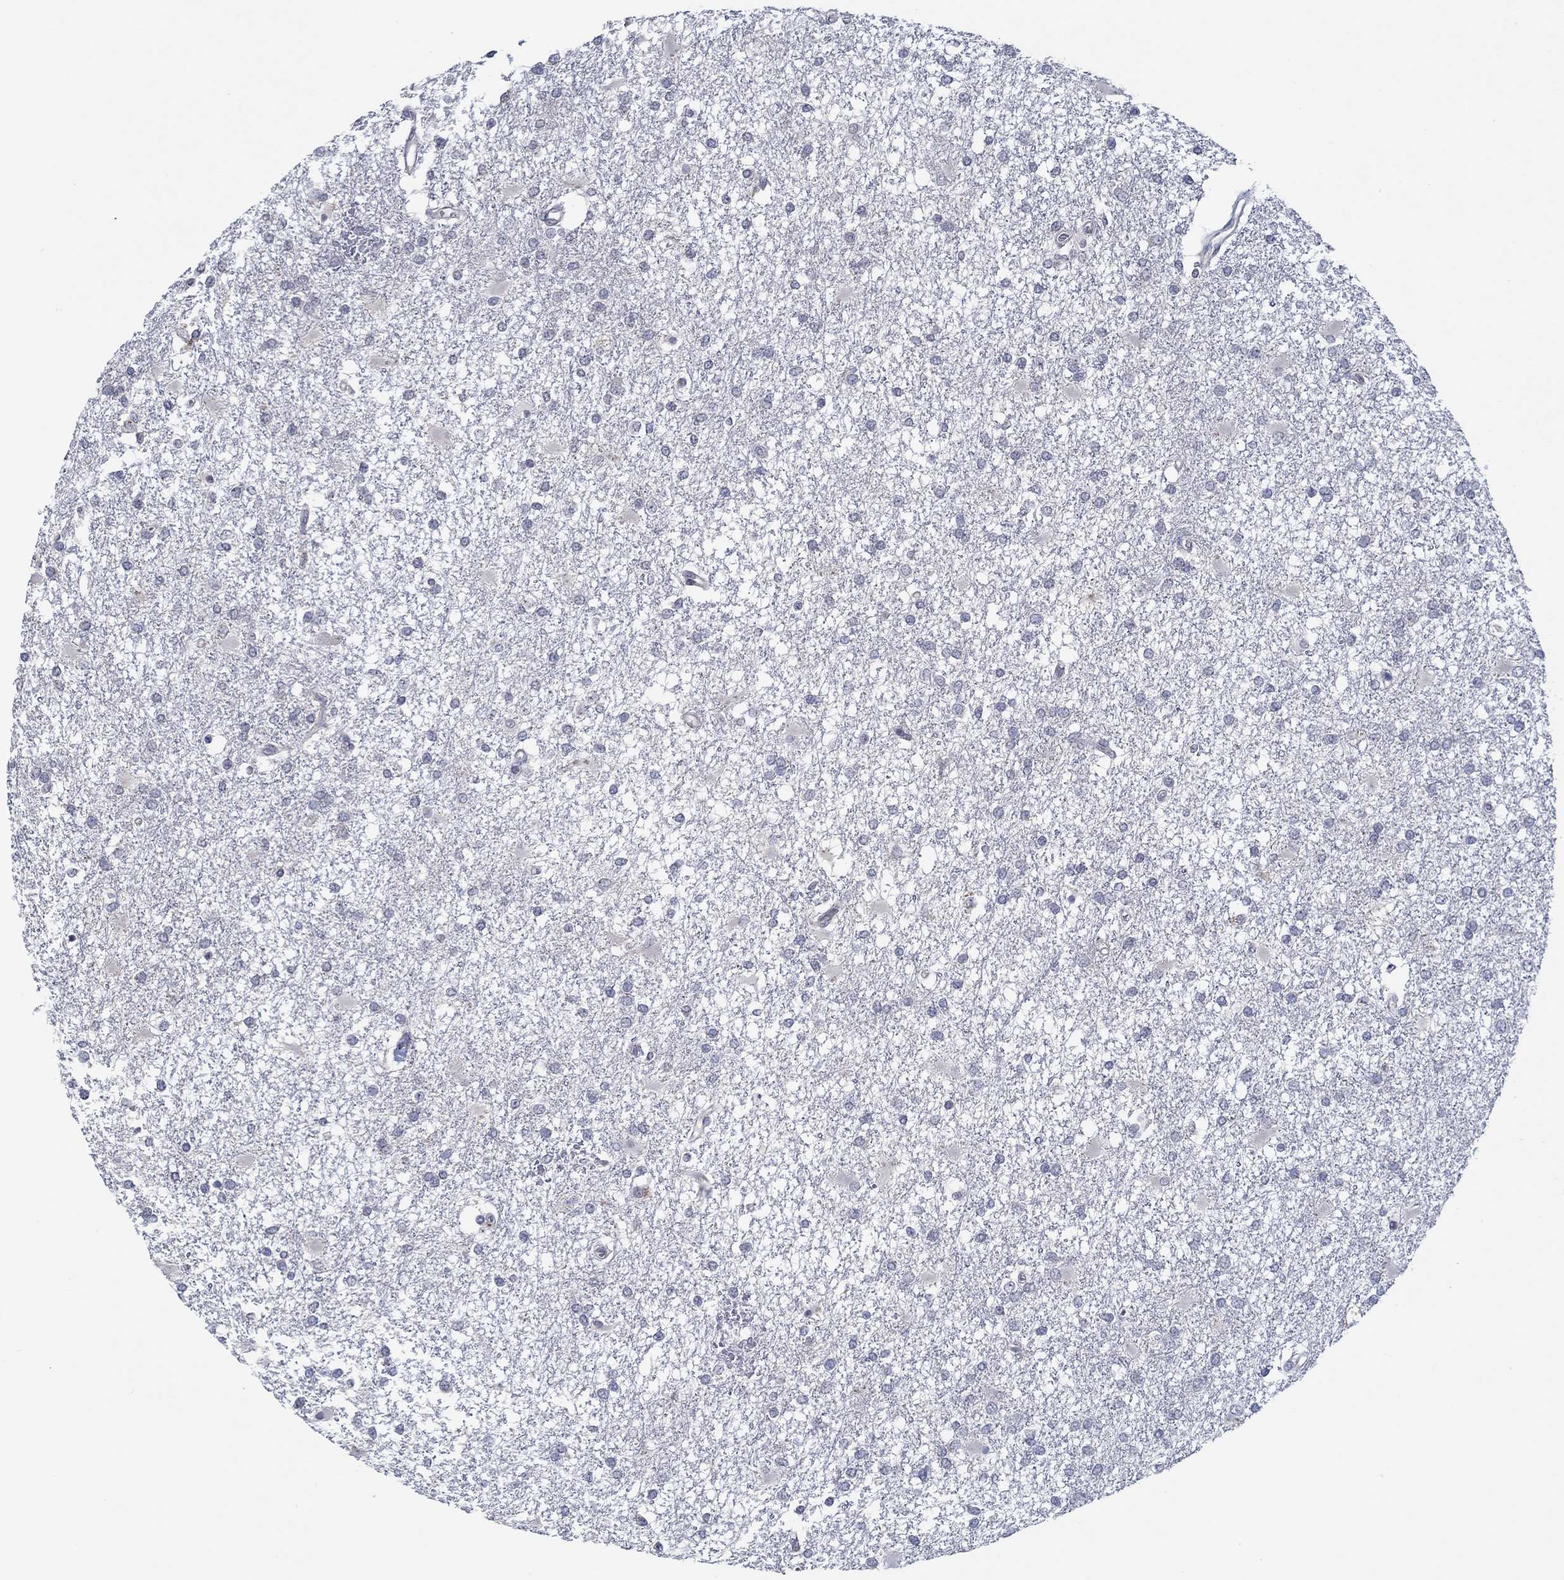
{"staining": {"intensity": "negative", "quantity": "none", "location": "none"}, "tissue": "glioma", "cell_type": "Tumor cells", "image_type": "cancer", "snomed": [{"axis": "morphology", "description": "Glioma, malignant, High grade"}, {"axis": "topography", "description": "Cerebral cortex"}], "caption": "Tumor cells show no significant protein staining in glioma.", "gene": "GJA5", "patient": {"sex": "male", "age": 79}}